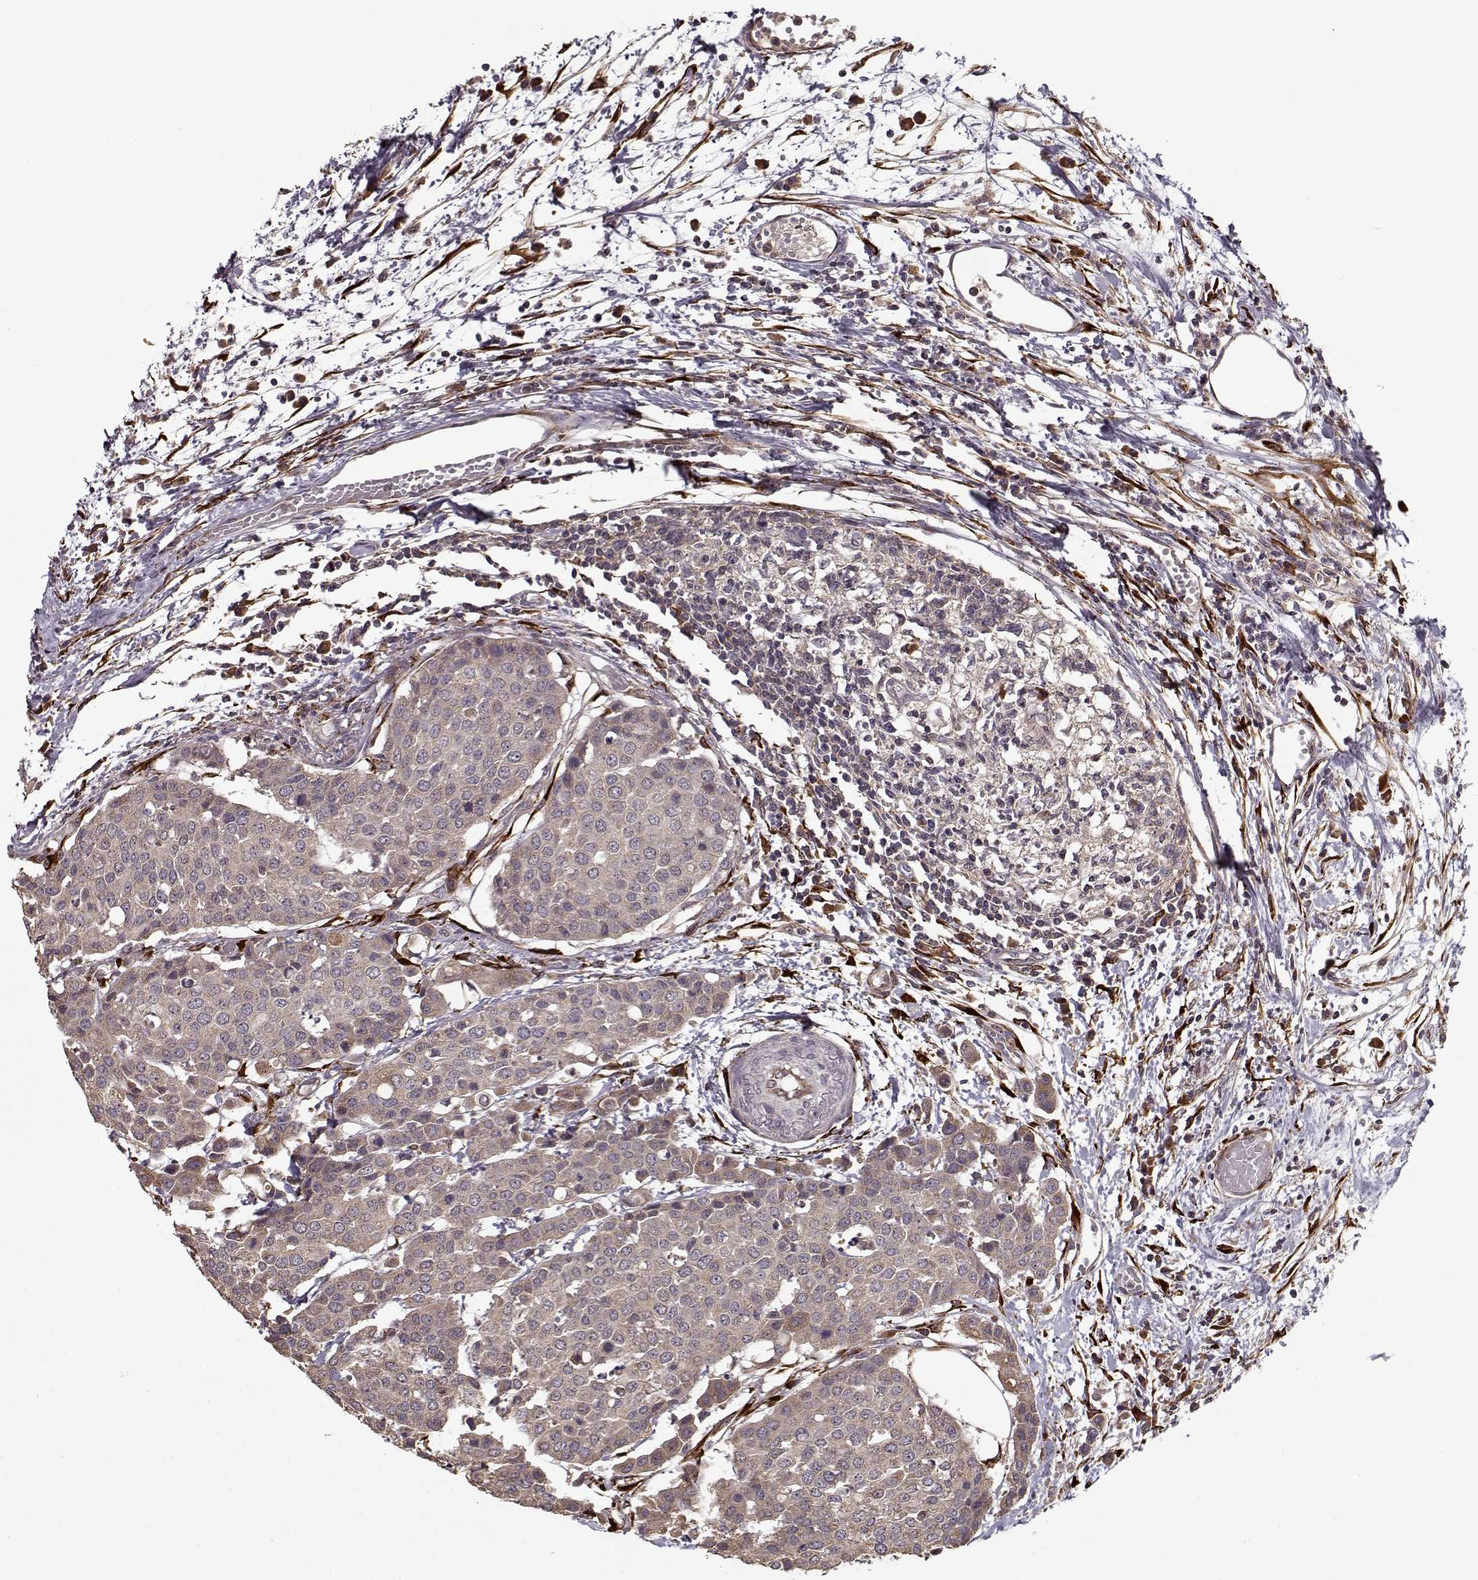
{"staining": {"intensity": "weak", "quantity": ">75%", "location": "cytoplasmic/membranous"}, "tissue": "carcinoid", "cell_type": "Tumor cells", "image_type": "cancer", "snomed": [{"axis": "morphology", "description": "Carcinoid, malignant, NOS"}, {"axis": "topography", "description": "Colon"}], "caption": "This is a histology image of IHC staining of carcinoid, which shows weak staining in the cytoplasmic/membranous of tumor cells.", "gene": "IMMP1L", "patient": {"sex": "male", "age": 81}}